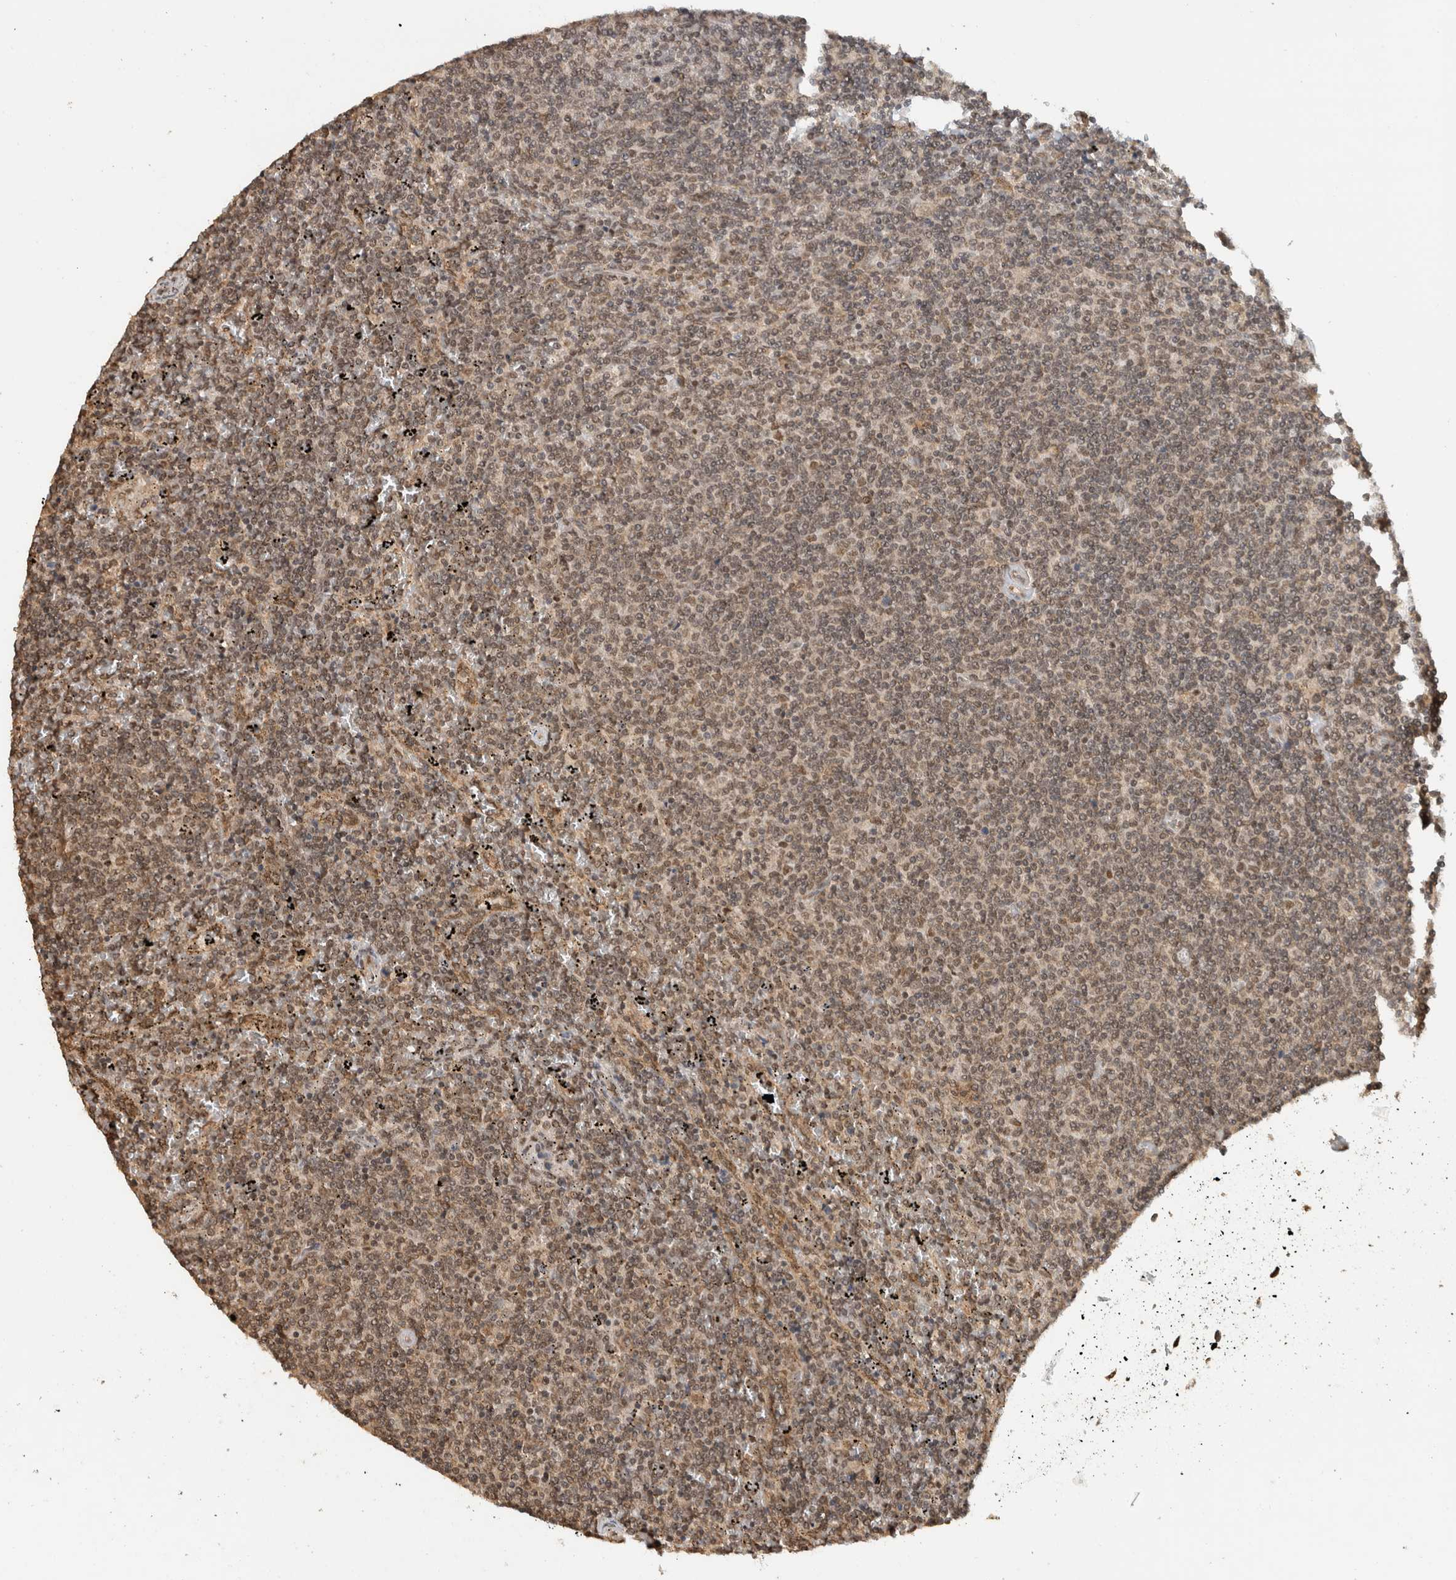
{"staining": {"intensity": "weak", "quantity": ">75%", "location": "cytoplasmic/membranous,nuclear"}, "tissue": "lymphoma", "cell_type": "Tumor cells", "image_type": "cancer", "snomed": [{"axis": "morphology", "description": "Malignant lymphoma, non-Hodgkin's type, Low grade"}, {"axis": "topography", "description": "Spleen"}], "caption": "High-power microscopy captured an immunohistochemistry (IHC) photomicrograph of lymphoma, revealing weak cytoplasmic/membranous and nuclear staining in about >75% of tumor cells.", "gene": "C1orf21", "patient": {"sex": "female", "age": 50}}